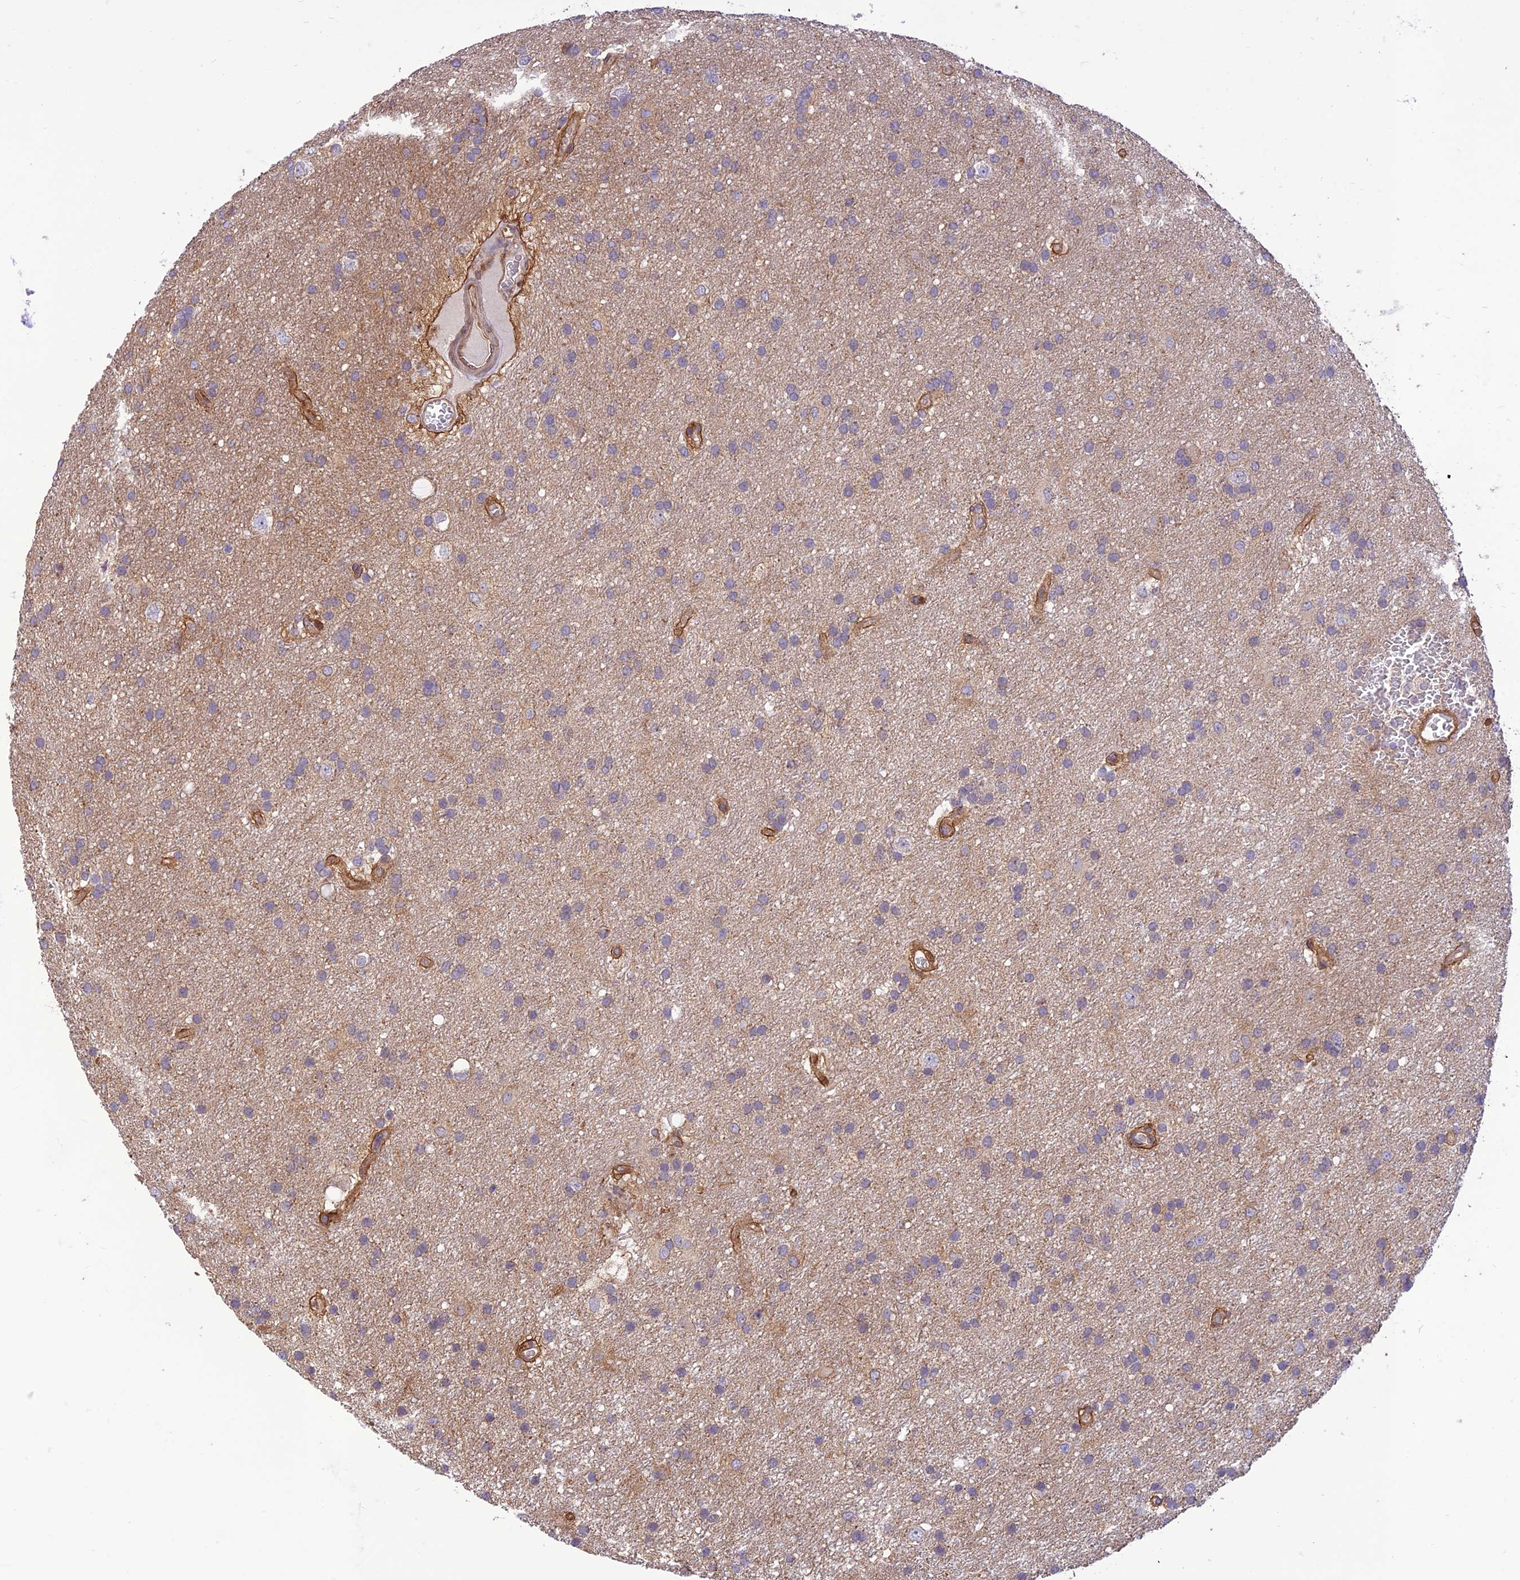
{"staining": {"intensity": "negative", "quantity": "none", "location": "none"}, "tissue": "glioma", "cell_type": "Tumor cells", "image_type": "cancer", "snomed": [{"axis": "morphology", "description": "Glioma, malignant, Low grade"}, {"axis": "topography", "description": "Brain"}], "caption": "Immunohistochemistry (IHC) of malignant glioma (low-grade) reveals no expression in tumor cells.", "gene": "HPSE2", "patient": {"sex": "male", "age": 66}}